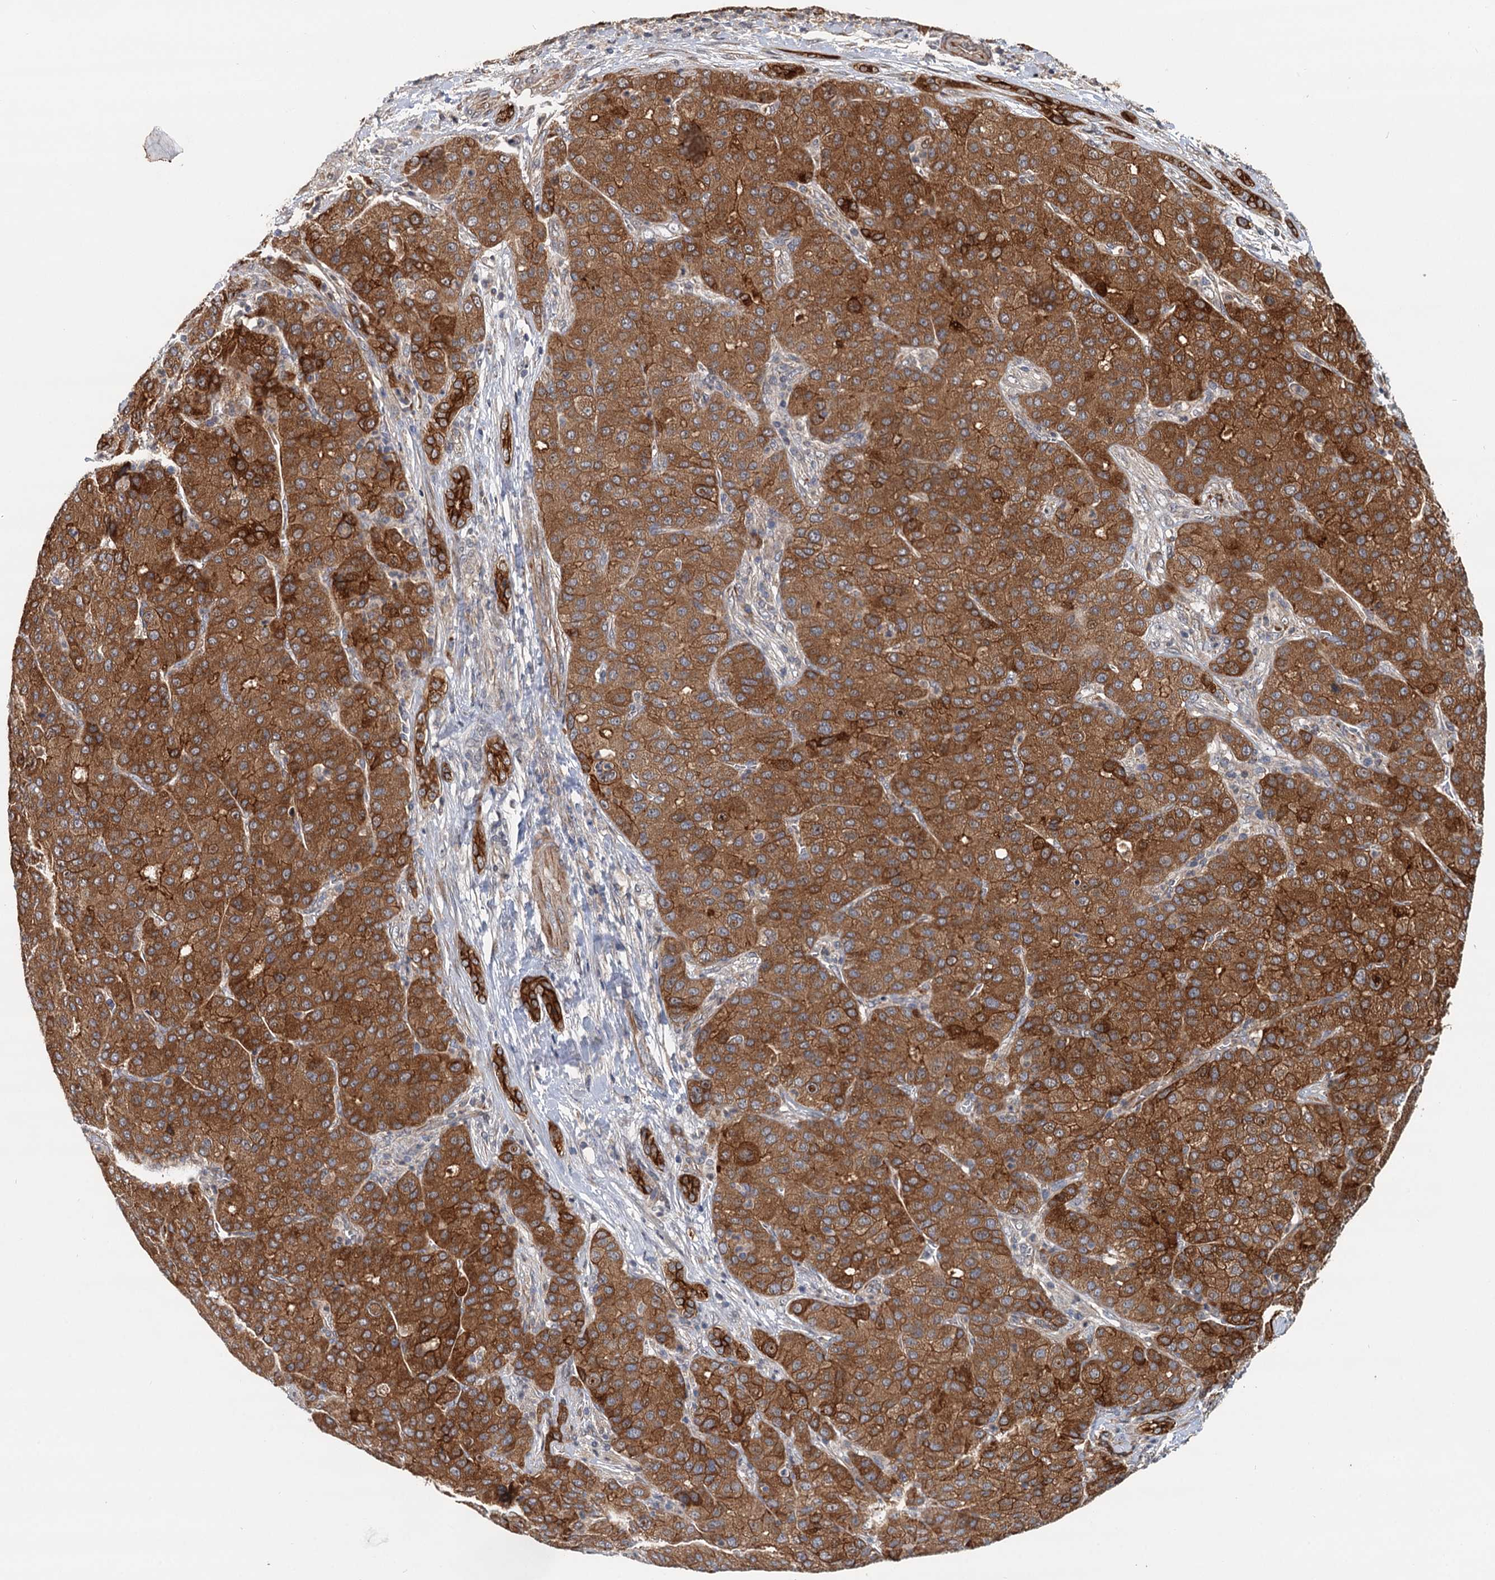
{"staining": {"intensity": "strong", "quantity": ">75%", "location": "cytoplasmic/membranous"}, "tissue": "liver cancer", "cell_type": "Tumor cells", "image_type": "cancer", "snomed": [{"axis": "morphology", "description": "Carcinoma, Hepatocellular, NOS"}, {"axis": "topography", "description": "Liver"}], "caption": "The immunohistochemical stain shows strong cytoplasmic/membranous positivity in tumor cells of liver hepatocellular carcinoma tissue.", "gene": "LRRK2", "patient": {"sex": "male", "age": 65}}